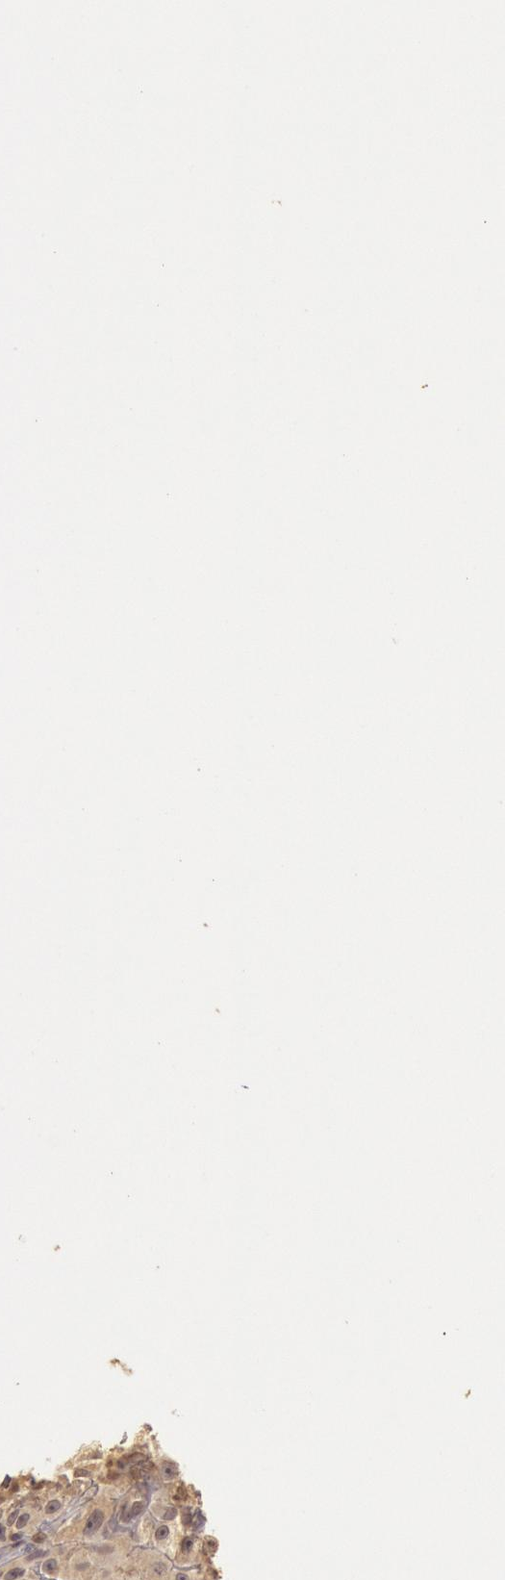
{"staining": {"intensity": "weak", "quantity": ">75%", "location": "nuclear"}, "tissue": "melanoma", "cell_type": "Tumor cells", "image_type": "cancer", "snomed": [{"axis": "morphology", "description": "Malignant melanoma, NOS"}, {"axis": "topography", "description": "Skin"}], "caption": "This is an image of immunohistochemistry staining of melanoma, which shows weak positivity in the nuclear of tumor cells.", "gene": "SOD1", "patient": {"sex": "male", "age": 56}}